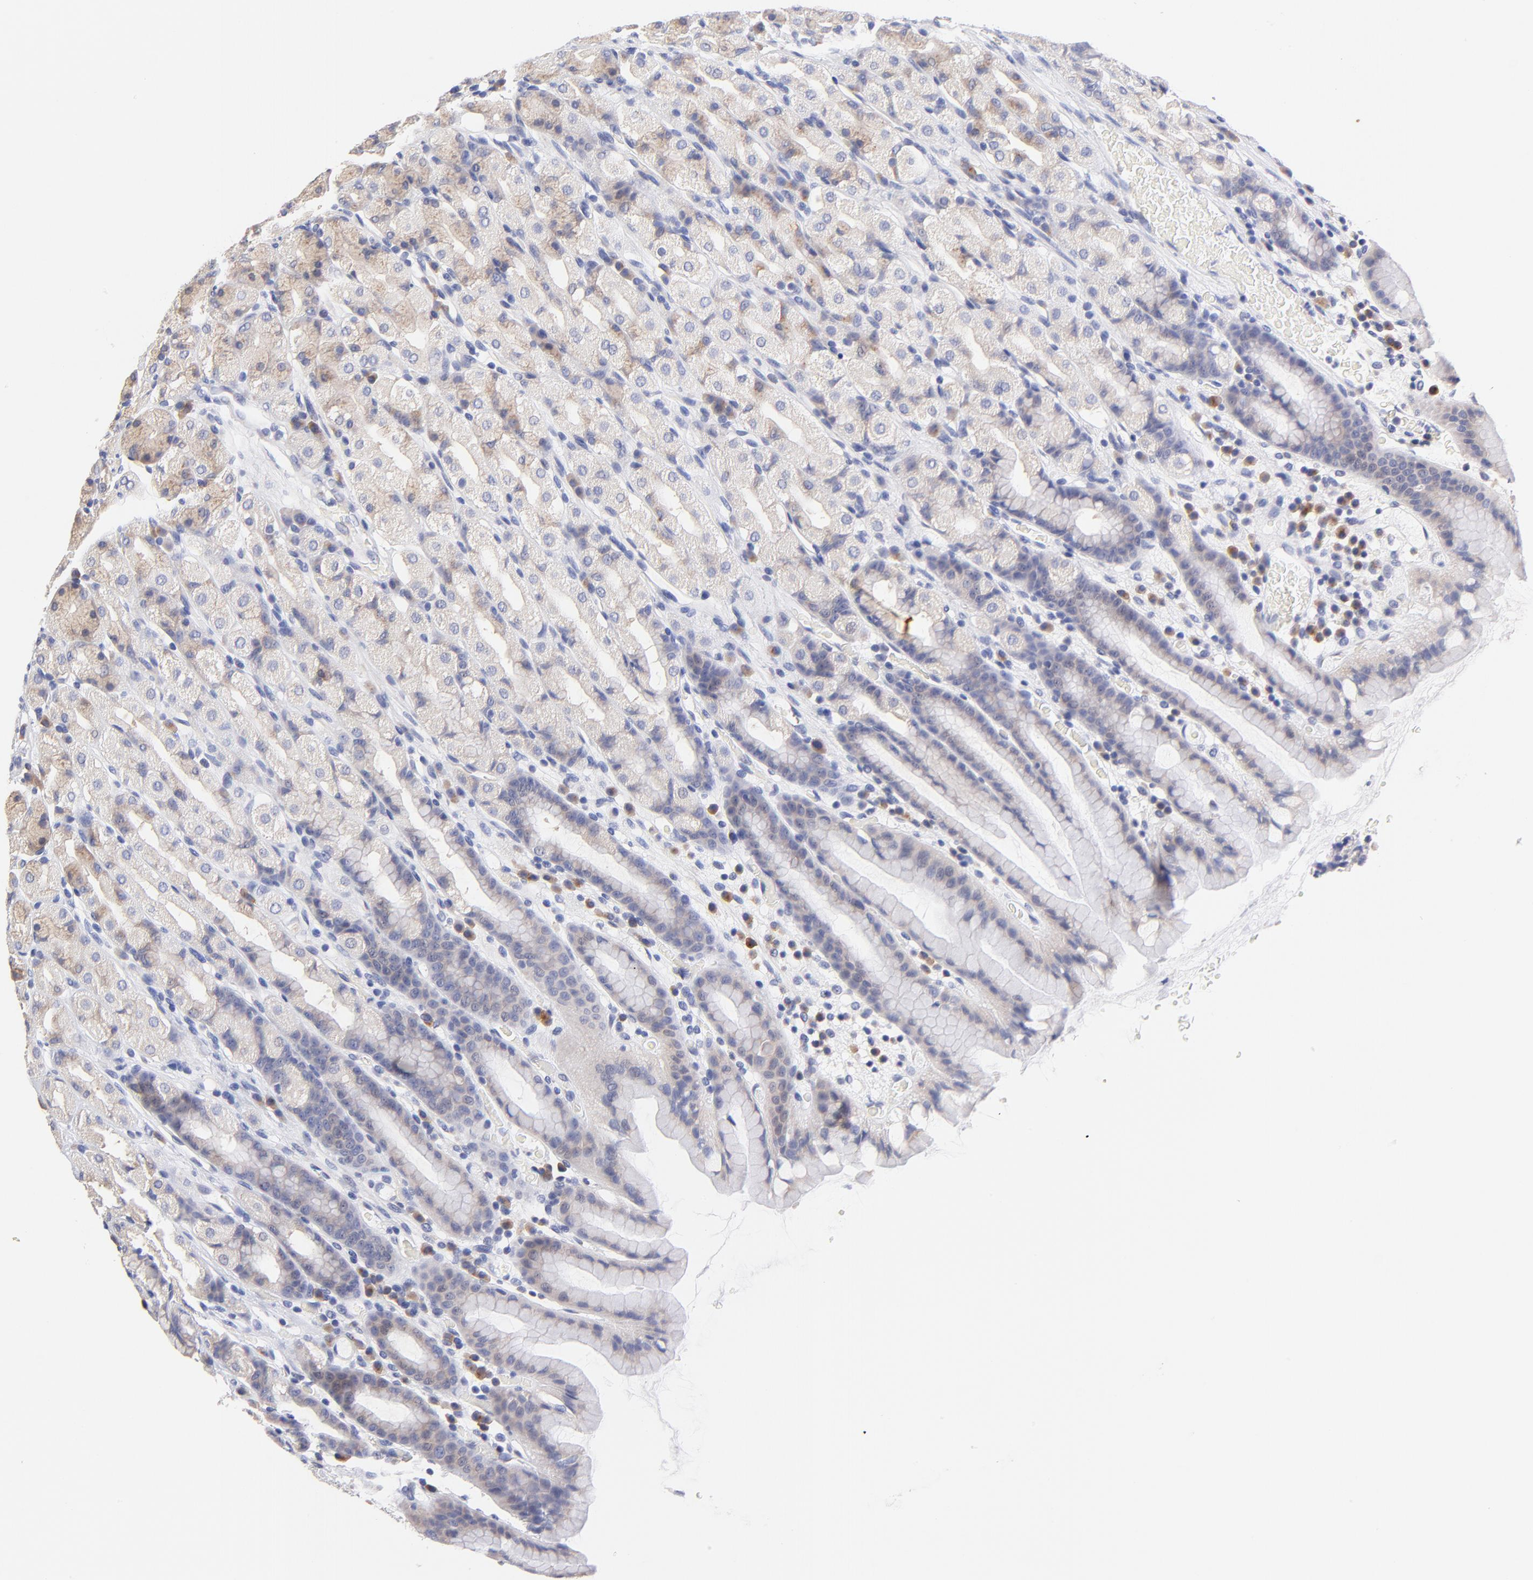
{"staining": {"intensity": "weak", "quantity": ">75%", "location": "cytoplasmic/membranous"}, "tissue": "stomach", "cell_type": "Glandular cells", "image_type": "normal", "snomed": [{"axis": "morphology", "description": "Normal tissue, NOS"}, {"axis": "topography", "description": "Stomach, upper"}], "caption": "High-power microscopy captured an IHC micrograph of unremarkable stomach, revealing weak cytoplasmic/membranous staining in approximately >75% of glandular cells. The staining is performed using DAB (3,3'-diaminobenzidine) brown chromogen to label protein expression. The nuclei are counter-stained blue using hematoxylin.", "gene": "LAX1", "patient": {"sex": "male", "age": 68}}